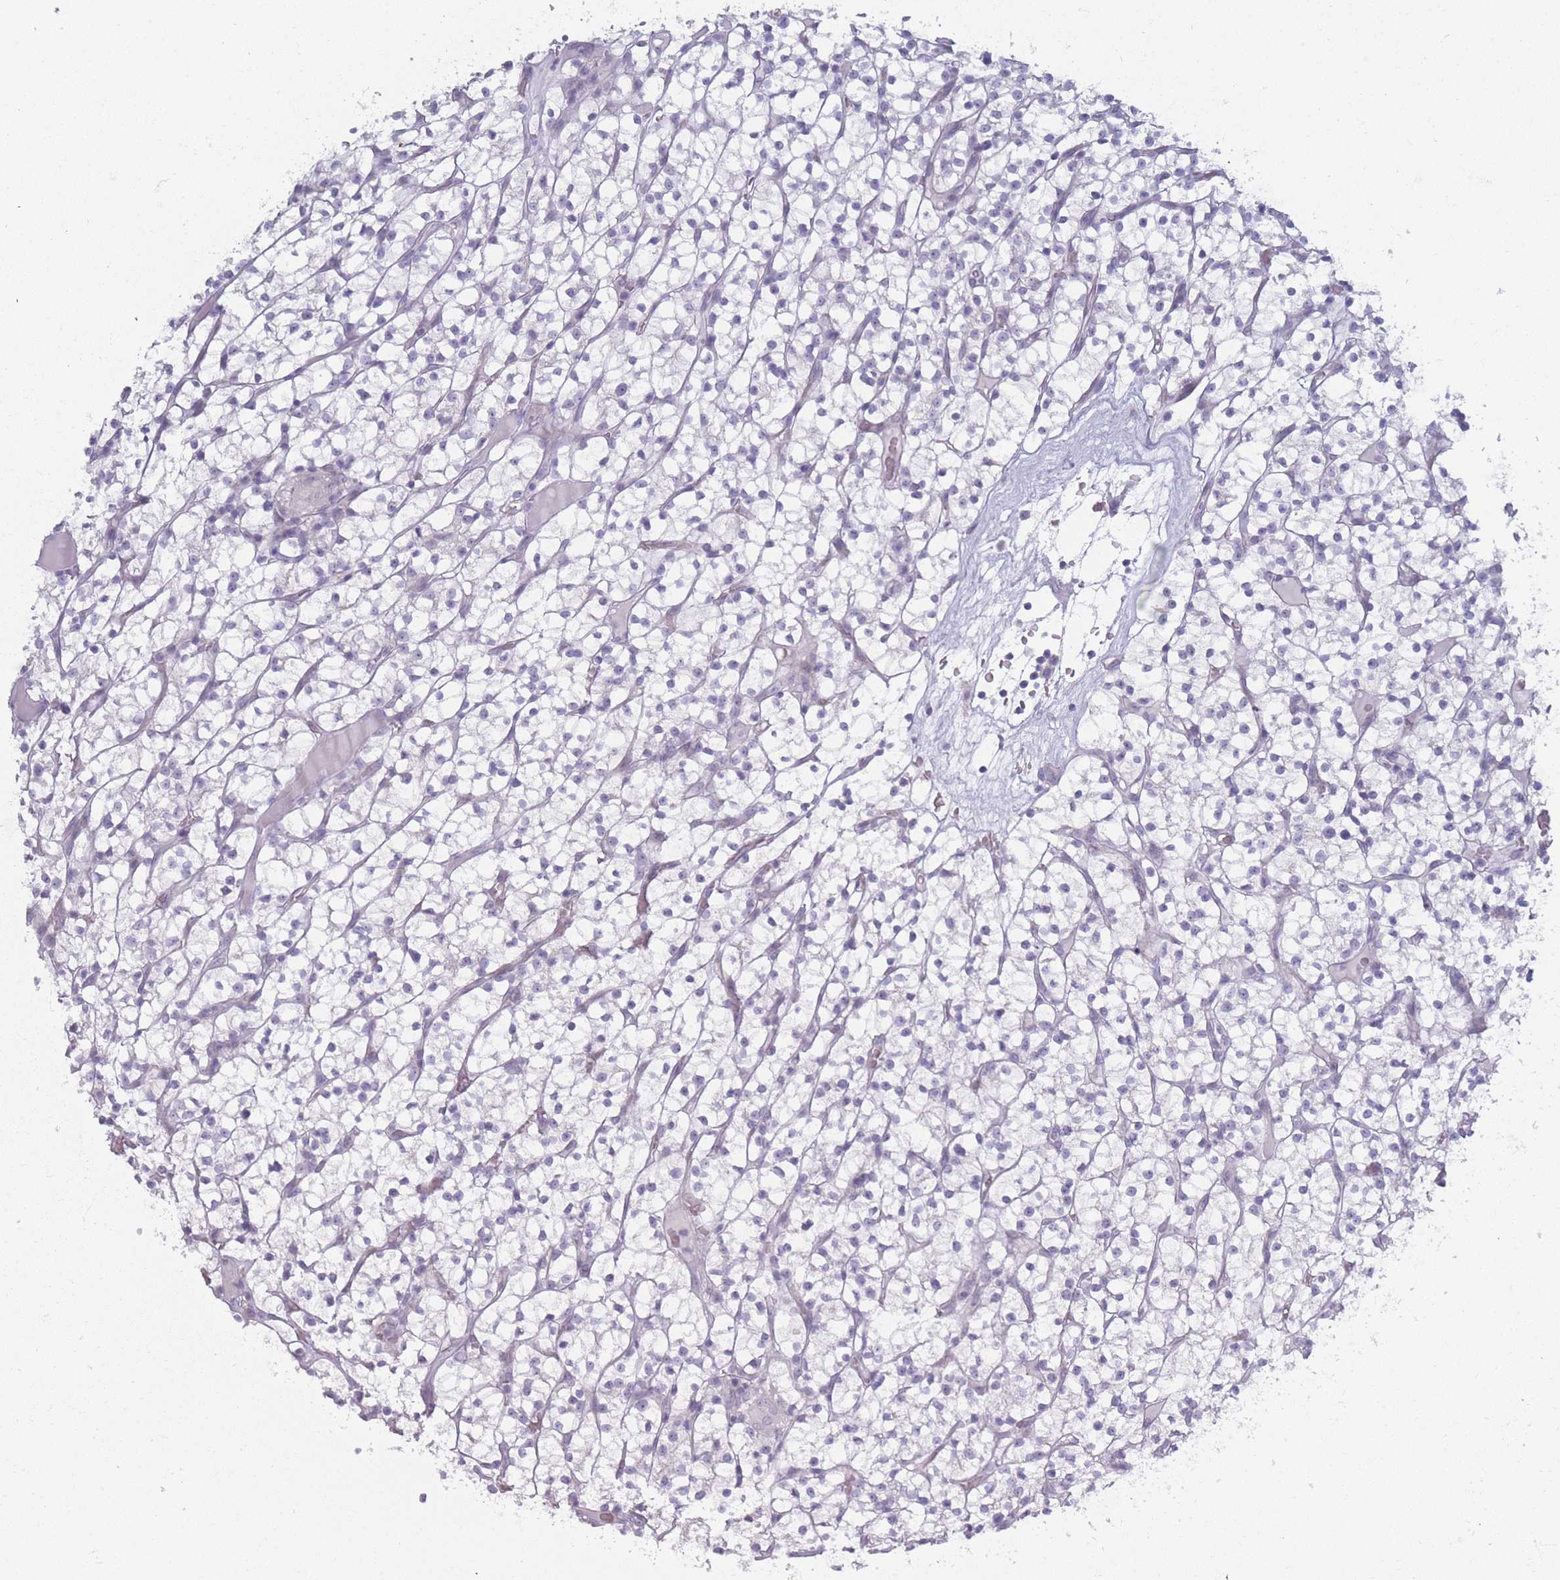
{"staining": {"intensity": "negative", "quantity": "none", "location": "none"}, "tissue": "renal cancer", "cell_type": "Tumor cells", "image_type": "cancer", "snomed": [{"axis": "morphology", "description": "Adenocarcinoma, NOS"}, {"axis": "topography", "description": "Kidney"}], "caption": "Immunohistochemical staining of human renal cancer (adenocarcinoma) shows no significant positivity in tumor cells.", "gene": "ROS1", "patient": {"sex": "female", "age": 64}}